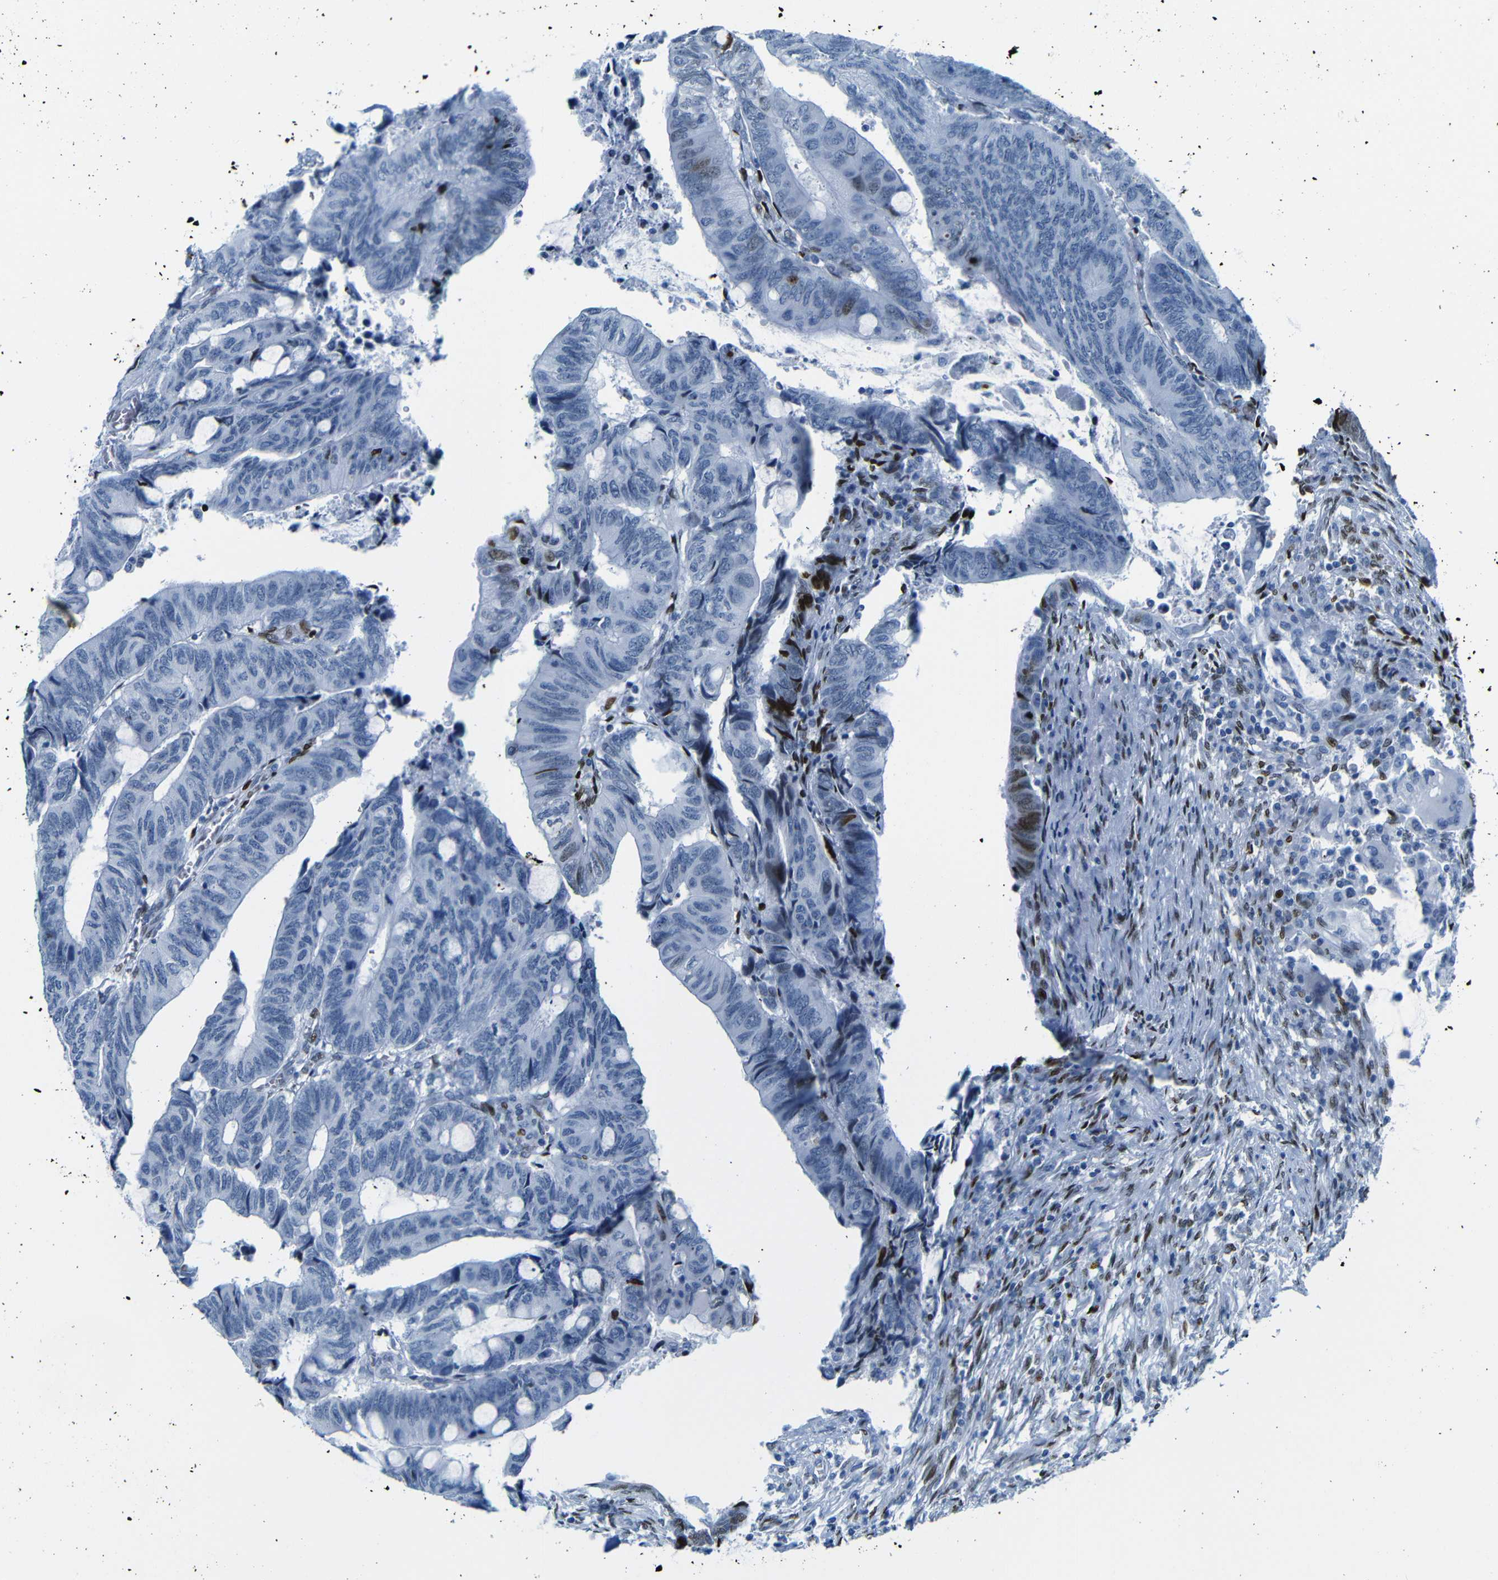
{"staining": {"intensity": "weak", "quantity": "<25%", "location": "nuclear"}, "tissue": "colorectal cancer", "cell_type": "Tumor cells", "image_type": "cancer", "snomed": [{"axis": "morphology", "description": "Normal tissue, NOS"}, {"axis": "morphology", "description": "Adenocarcinoma, NOS"}, {"axis": "topography", "description": "Rectum"}, {"axis": "topography", "description": "Peripheral nerve tissue"}], "caption": "Colorectal adenocarcinoma was stained to show a protein in brown. There is no significant positivity in tumor cells.", "gene": "NPIPB15", "patient": {"sex": "male", "age": 92}}